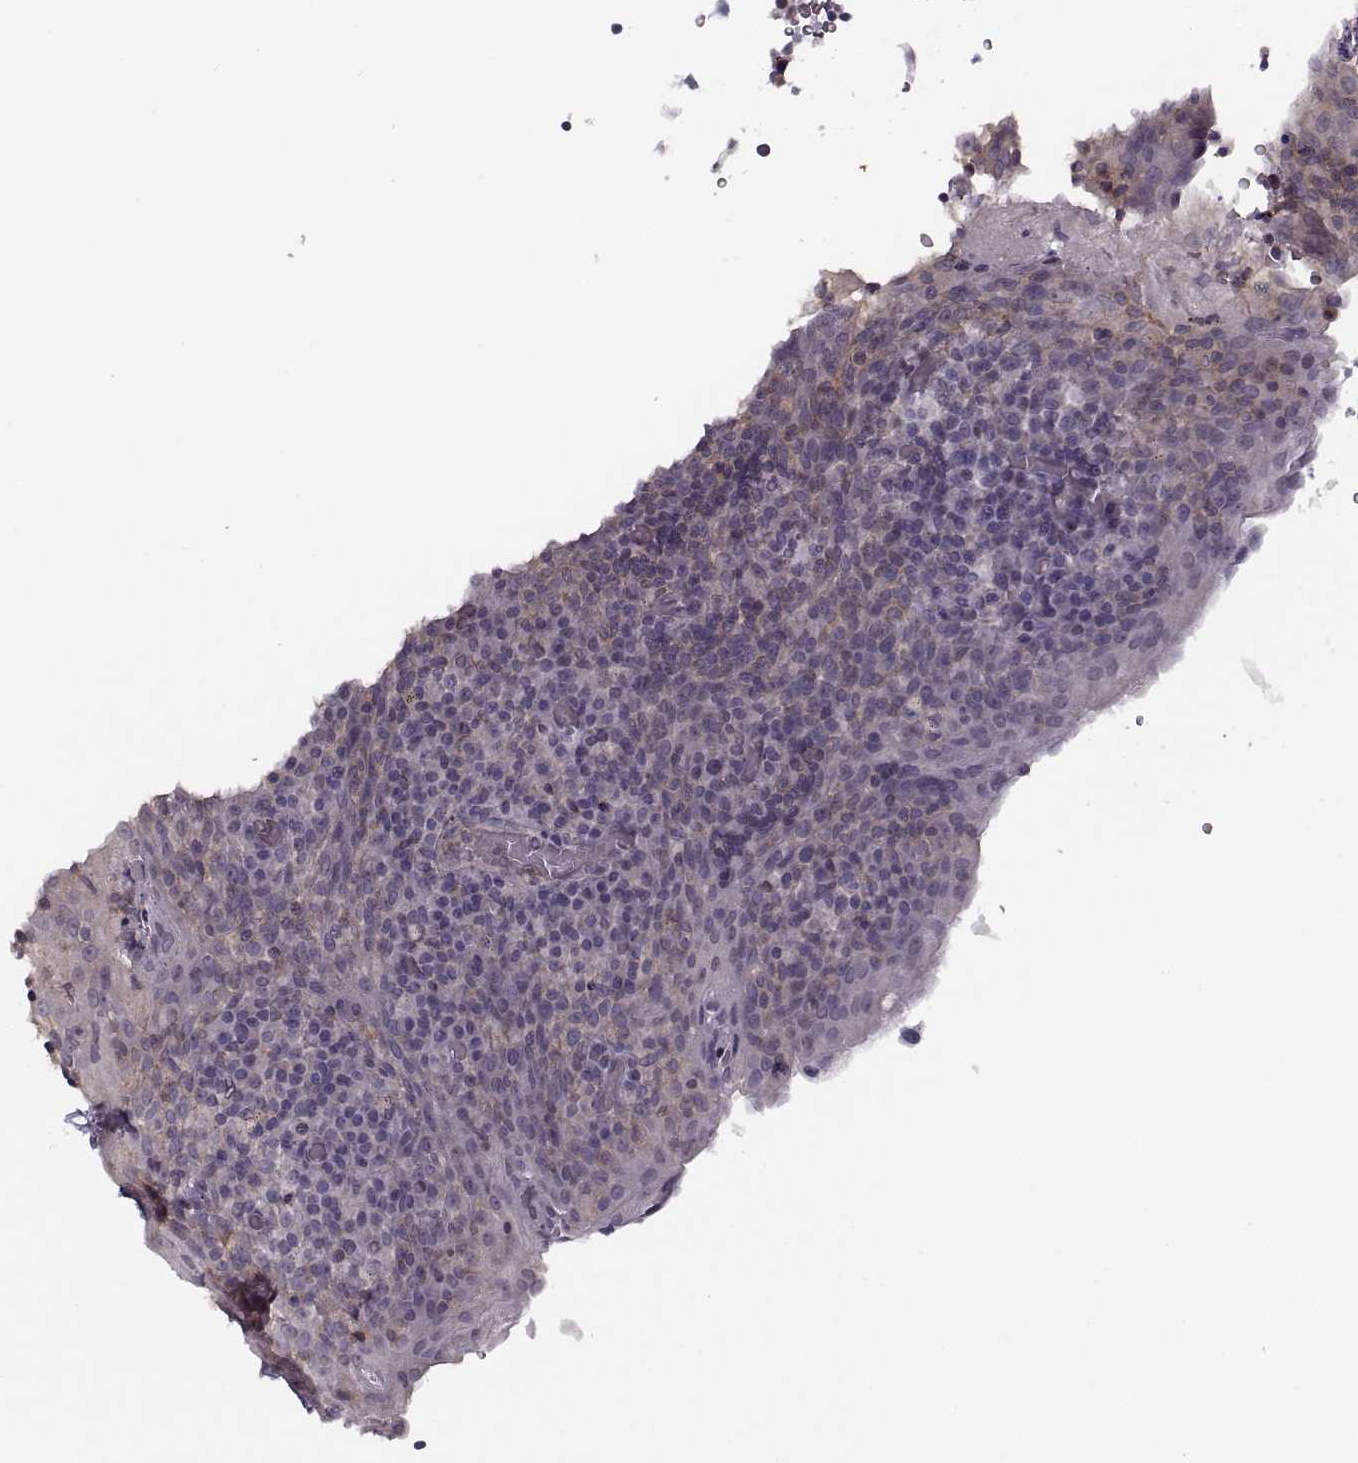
{"staining": {"intensity": "negative", "quantity": "none", "location": "none"}, "tissue": "tonsil", "cell_type": "Germinal center cells", "image_type": "normal", "snomed": [{"axis": "morphology", "description": "Normal tissue, NOS"}, {"axis": "topography", "description": "Tonsil"}], "caption": "This is an immunohistochemistry micrograph of normal tonsil. There is no positivity in germinal center cells.", "gene": "LUZP2", "patient": {"sex": "male", "age": 17}}